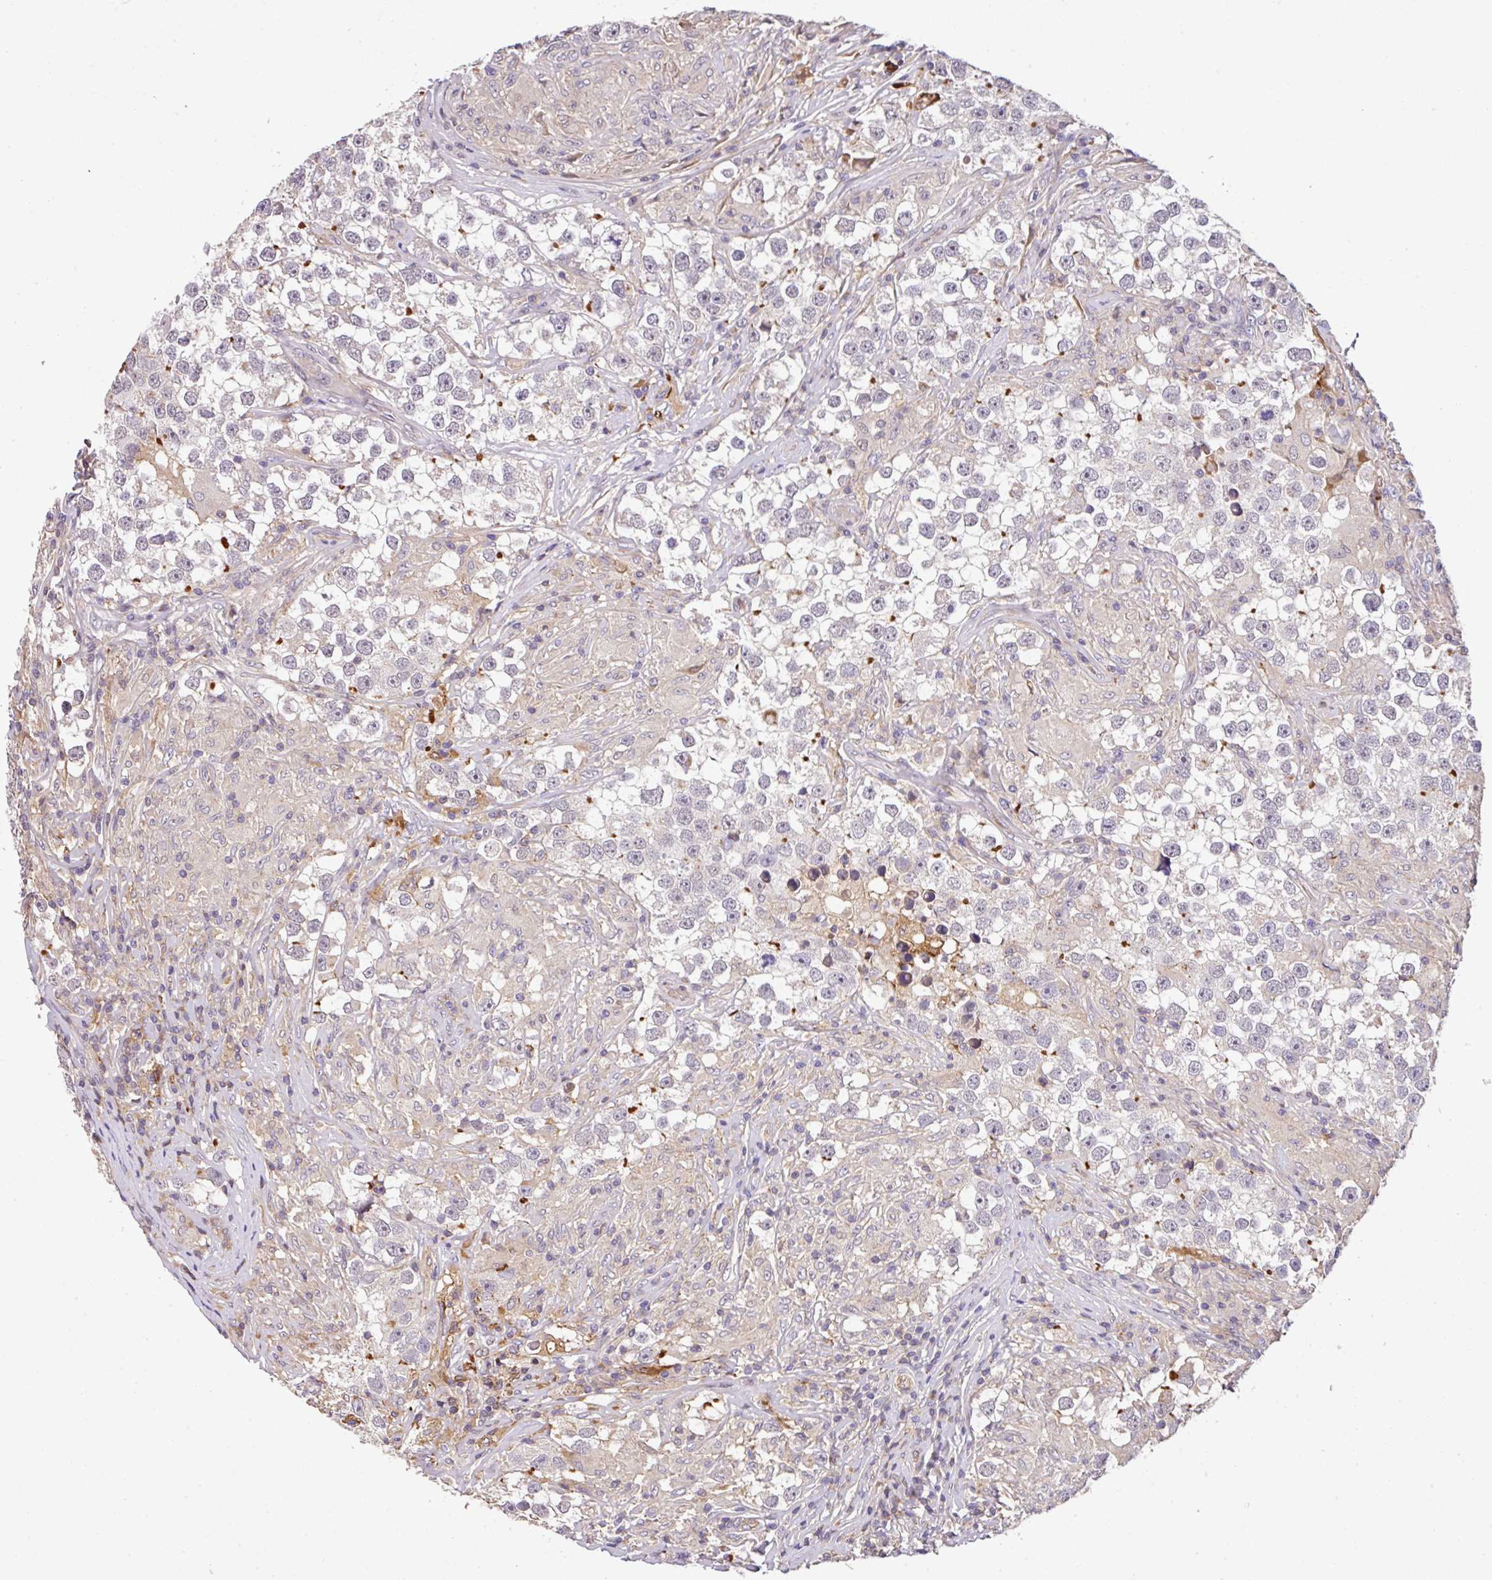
{"staining": {"intensity": "negative", "quantity": "none", "location": "none"}, "tissue": "testis cancer", "cell_type": "Tumor cells", "image_type": "cancer", "snomed": [{"axis": "morphology", "description": "Seminoma, NOS"}, {"axis": "topography", "description": "Testis"}], "caption": "Immunohistochemistry photomicrograph of neoplastic tissue: human testis seminoma stained with DAB (3,3'-diaminobenzidine) shows no significant protein staining in tumor cells.", "gene": "CASS4", "patient": {"sex": "male", "age": 46}}